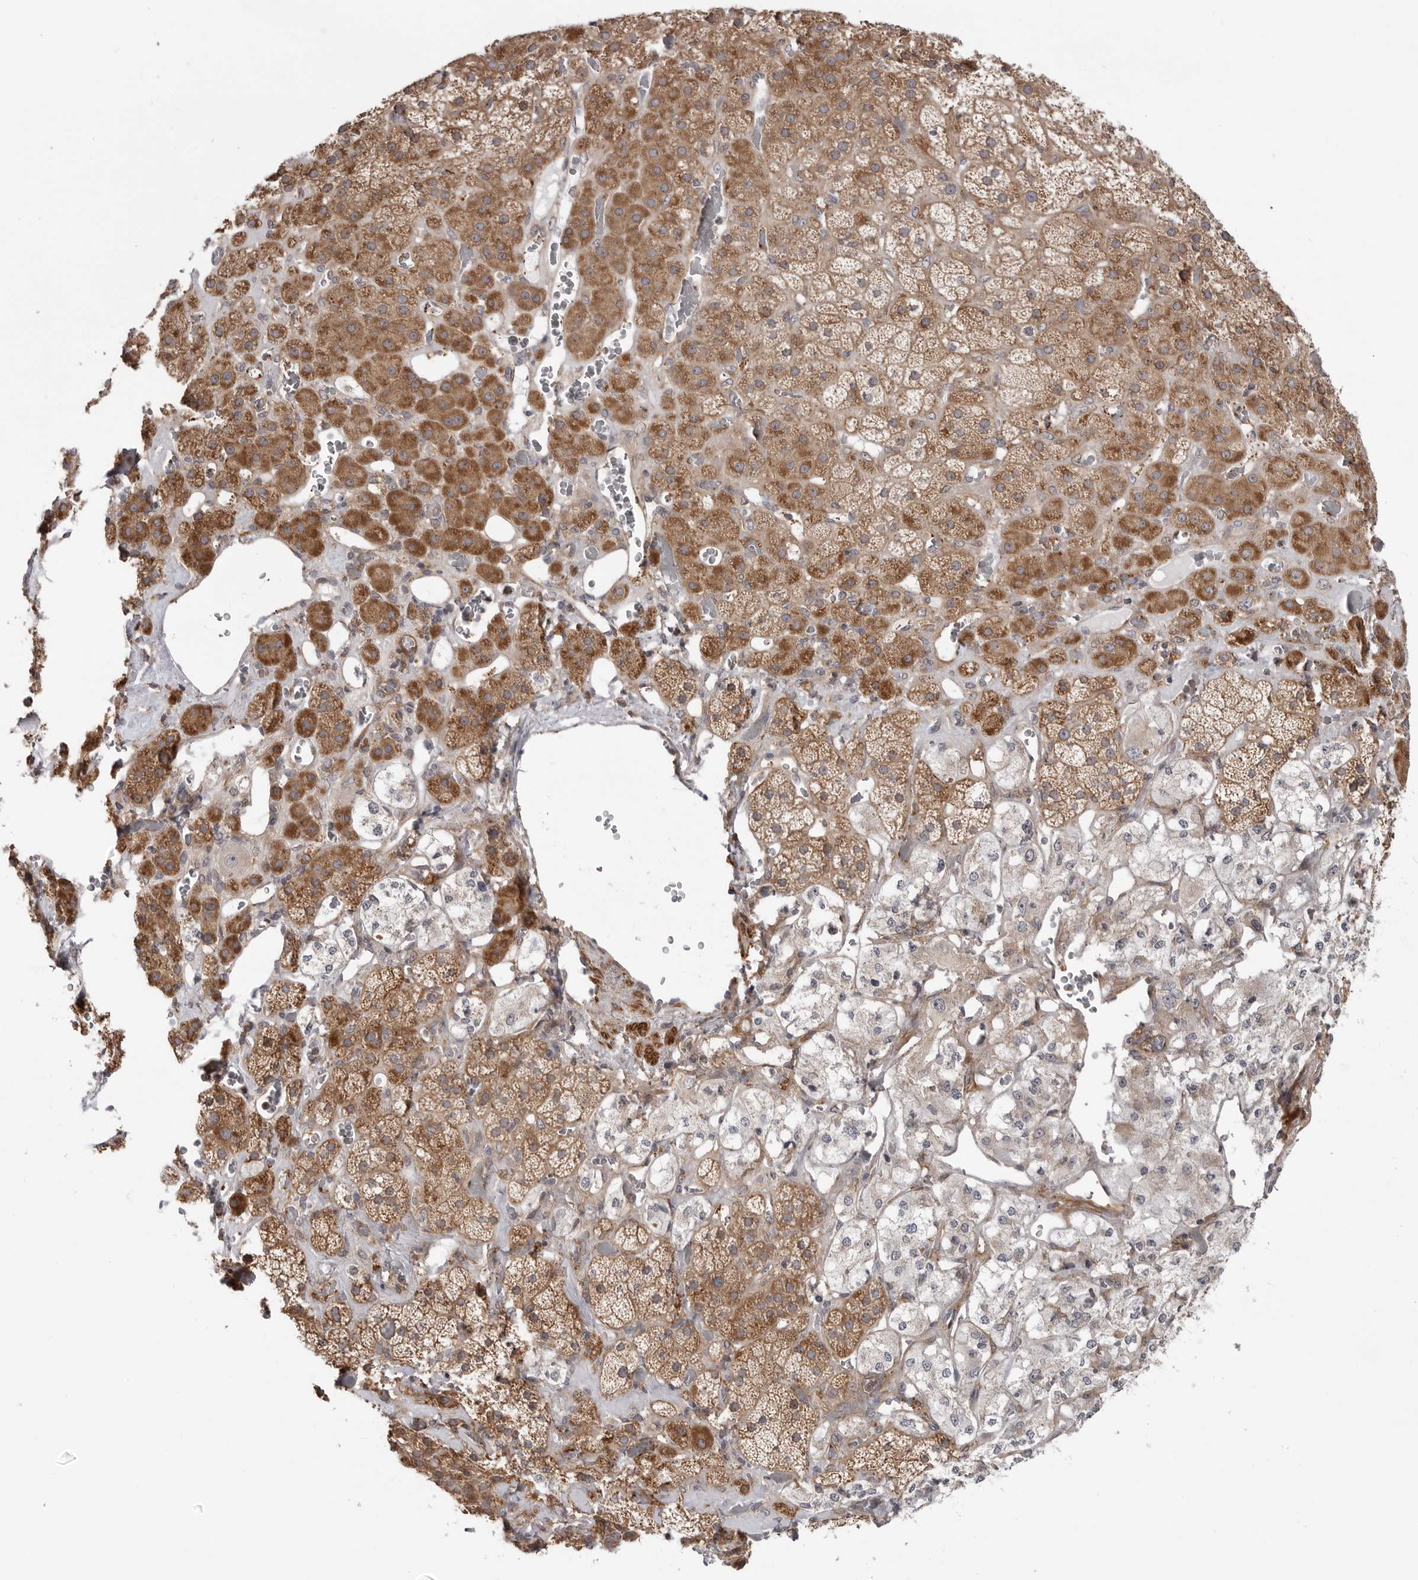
{"staining": {"intensity": "moderate", "quantity": ">75%", "location": "cytoplasmic/membranous"}, "tissue": "adrenal gland", "cell_type": "Glandular cells", "image_type": "normal", "snomed": [{"axis": "morphology", "description": "Normal tissue, NOS"}, {"axis": "topography", "description": "Adrenal gland"}], "caption": "Benign adrenal gland reveals moderate cytoplasmic/membranous staining in about >75% of glandular cells.", "gene": "SCP2", "patient": {"sex": "male", "age": 57}}